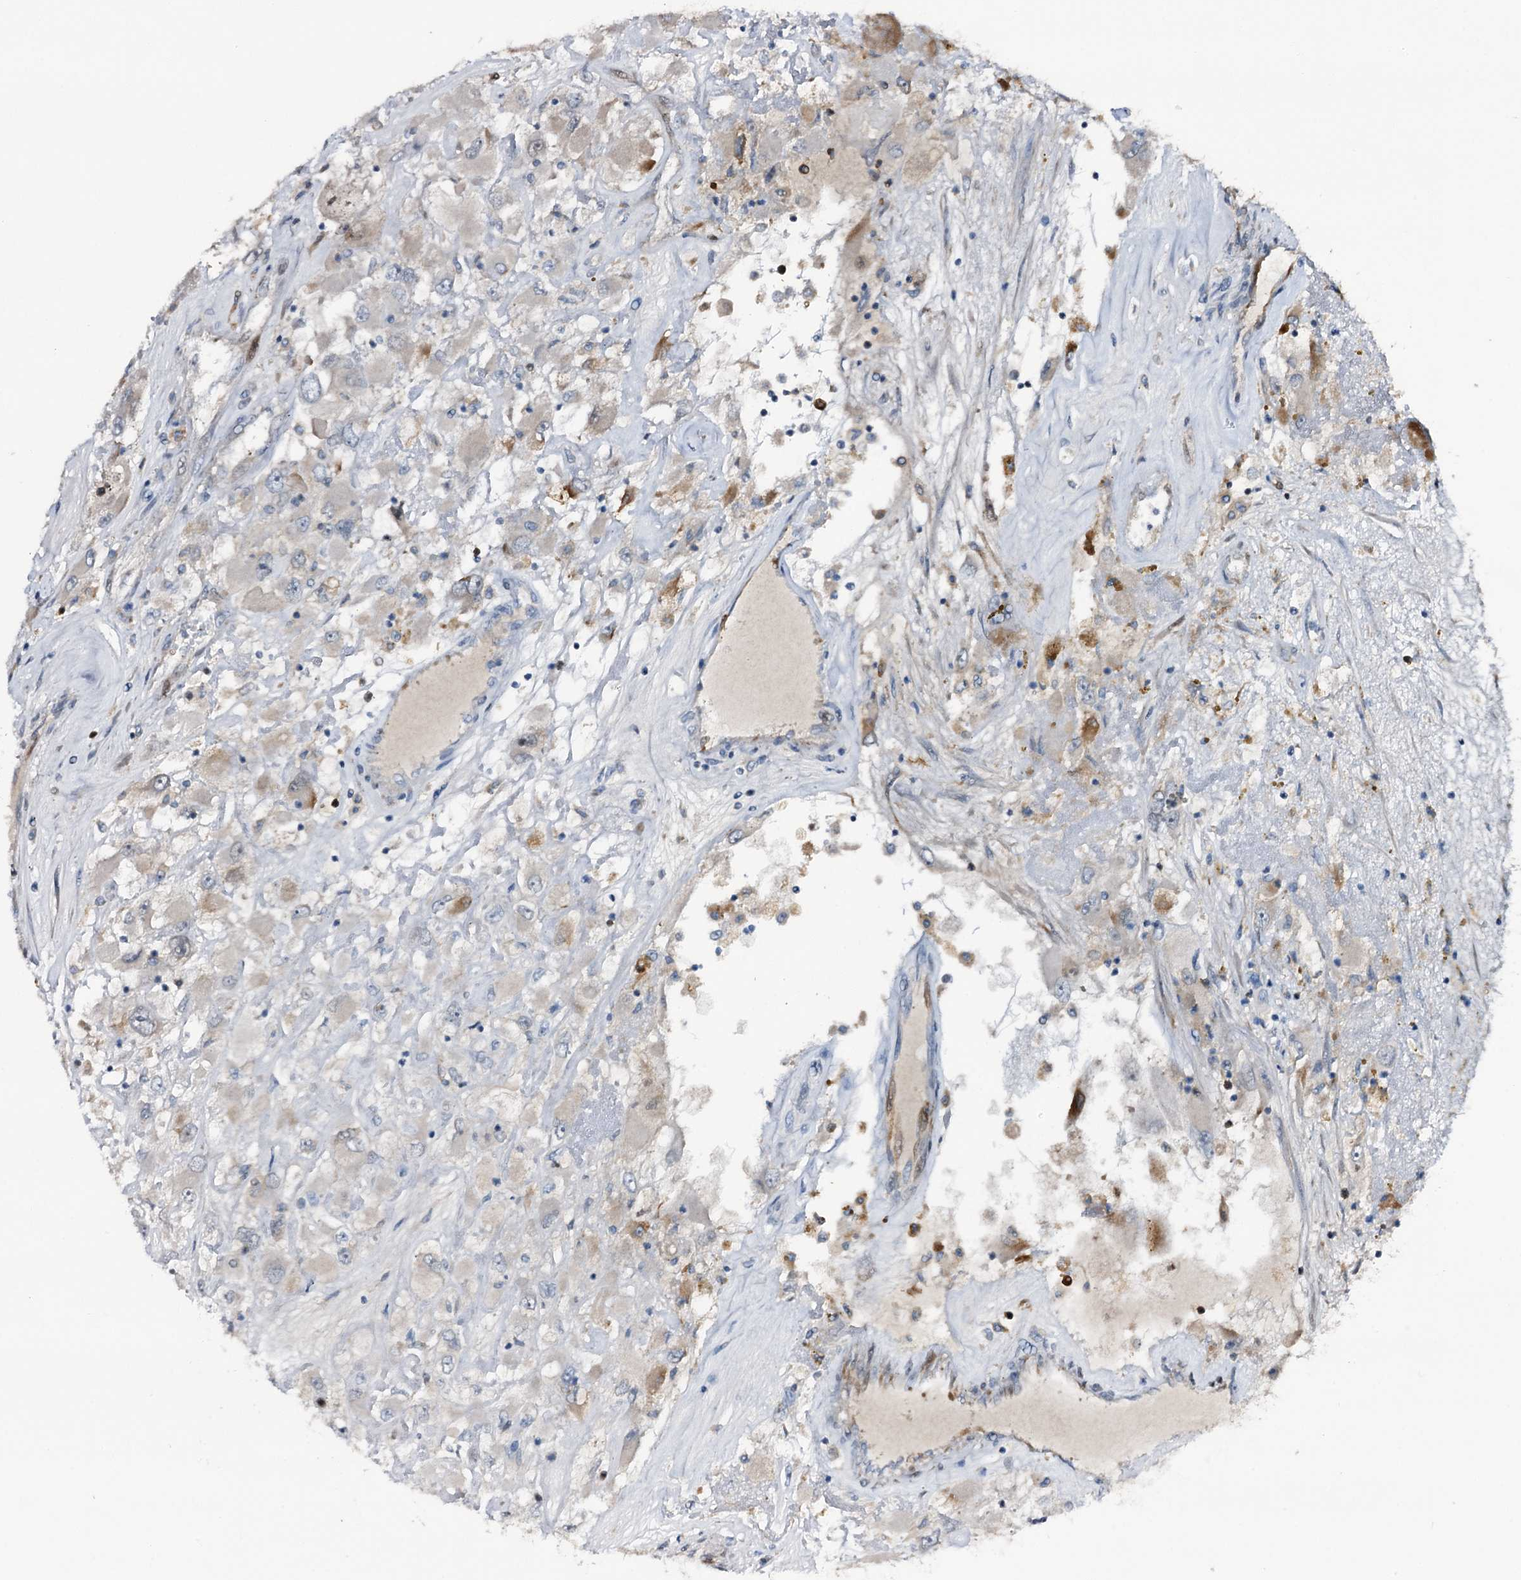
{"staining": {"intensity": "negative", "quantity": "none", "location": "none"}, "tissue": "renal cancer", "cell_type": "Tumor cells", "image_type": "cancer", "snomed": [{"axis": "morphology", "description": "Adenocarcinoma, NOS"}, {"axis": "topography", "description": "Kidney"}], "caption": "Tumor cells are negative for protein expression in human adenocarcinoma (renal).", "gene": "NCAPD2", "patient": {"sex": "female", "age": 52}}